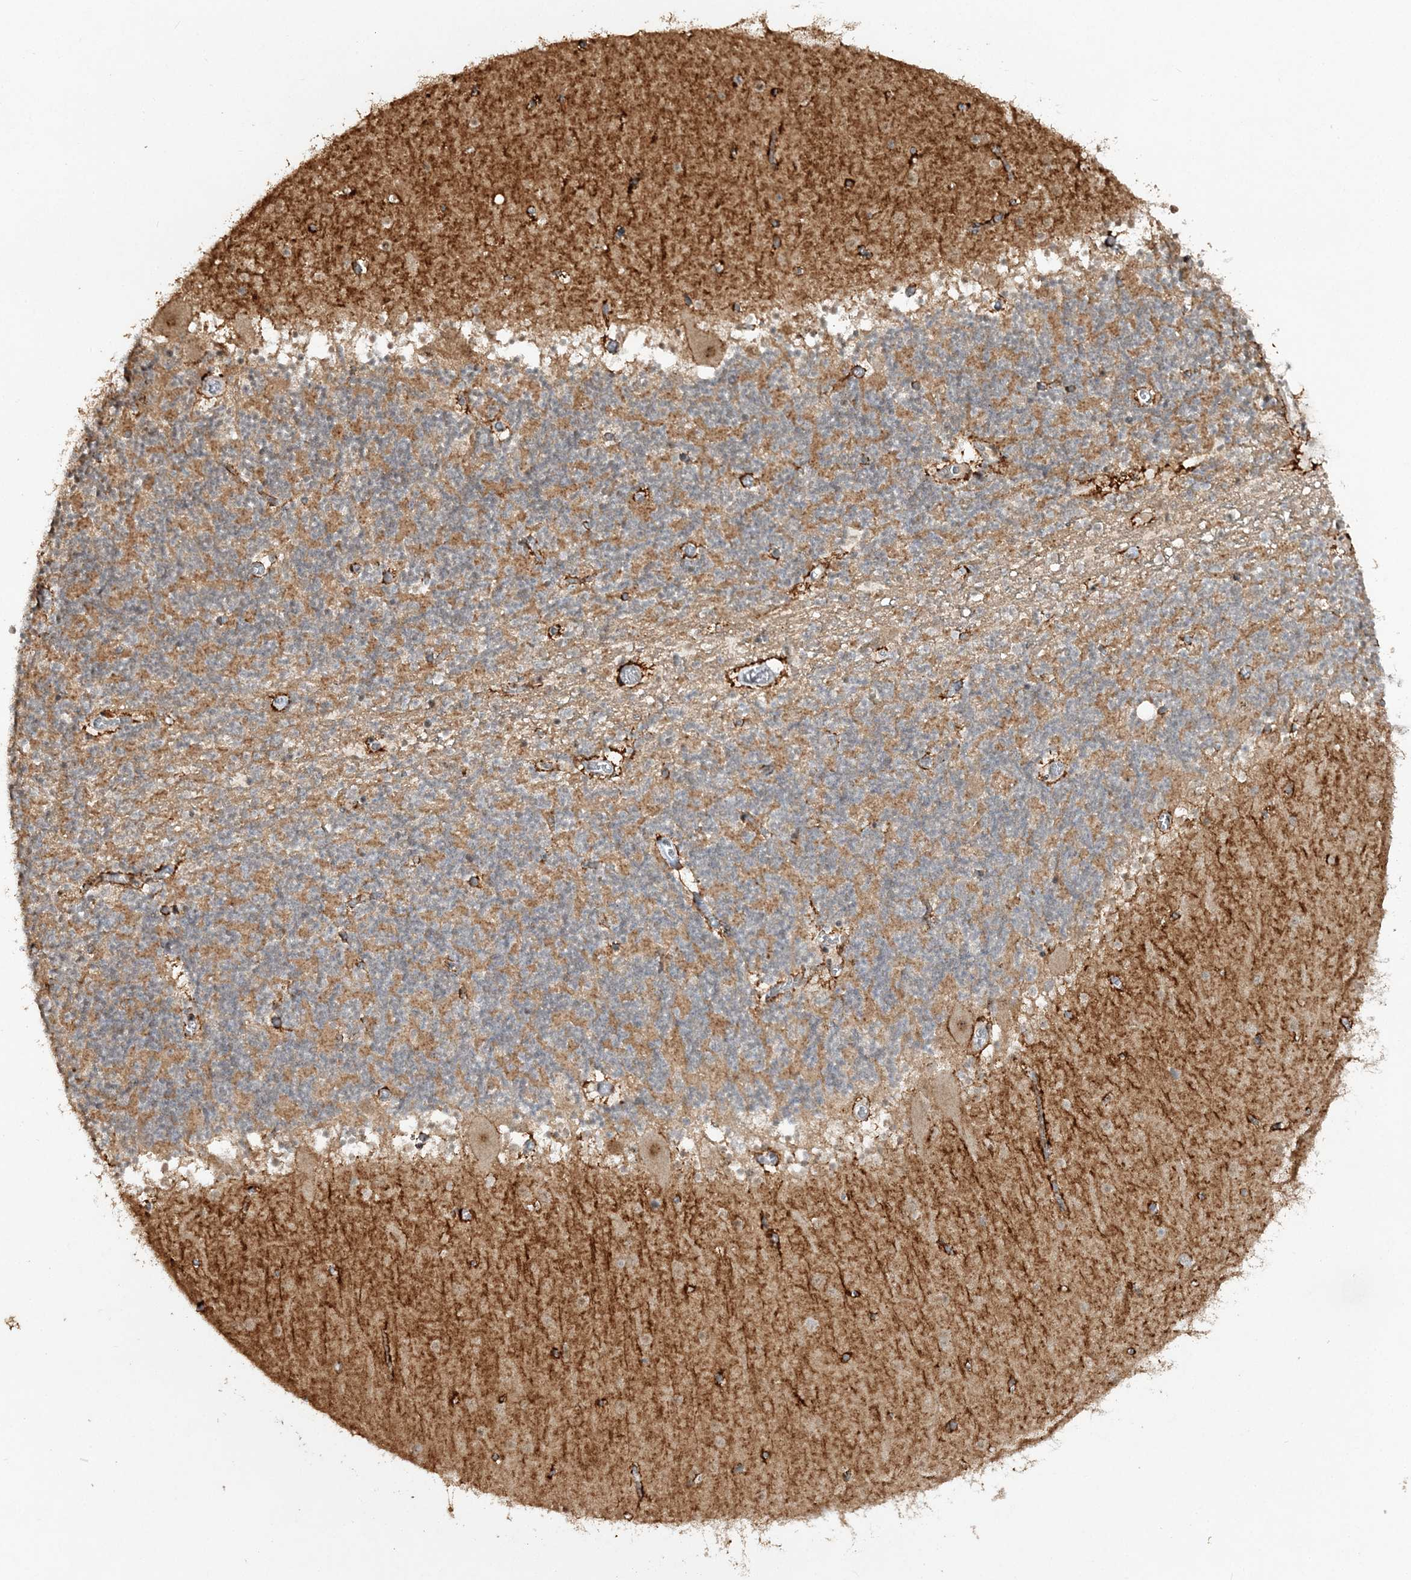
{"staining": {"intensity": "weak", "quantity": "25%-75%", "location": "cytoplasmic/membranous,nuclear"}, "tissue": "cerebellum", "cell_type": "Cells in granular layer", "image_type": "normal", "snomed": [{"axis": "morphology", "description": "Normal tissue, NOS"}, {"axis": "topography", "description": "Cerebellum"}], "caption": "The photomicrograph reveals immunohistochemical staining of benign cerebellum. There is weak cytoplasmic/membranous,nuclear staining is appreciated in approximately 25%-75% of cells in granular layer. The protein of interest is shown in brown color, while the nuclei are stained blue.", "gene": "POLR3B", "patient": {"sex": "female", "age": 28}}